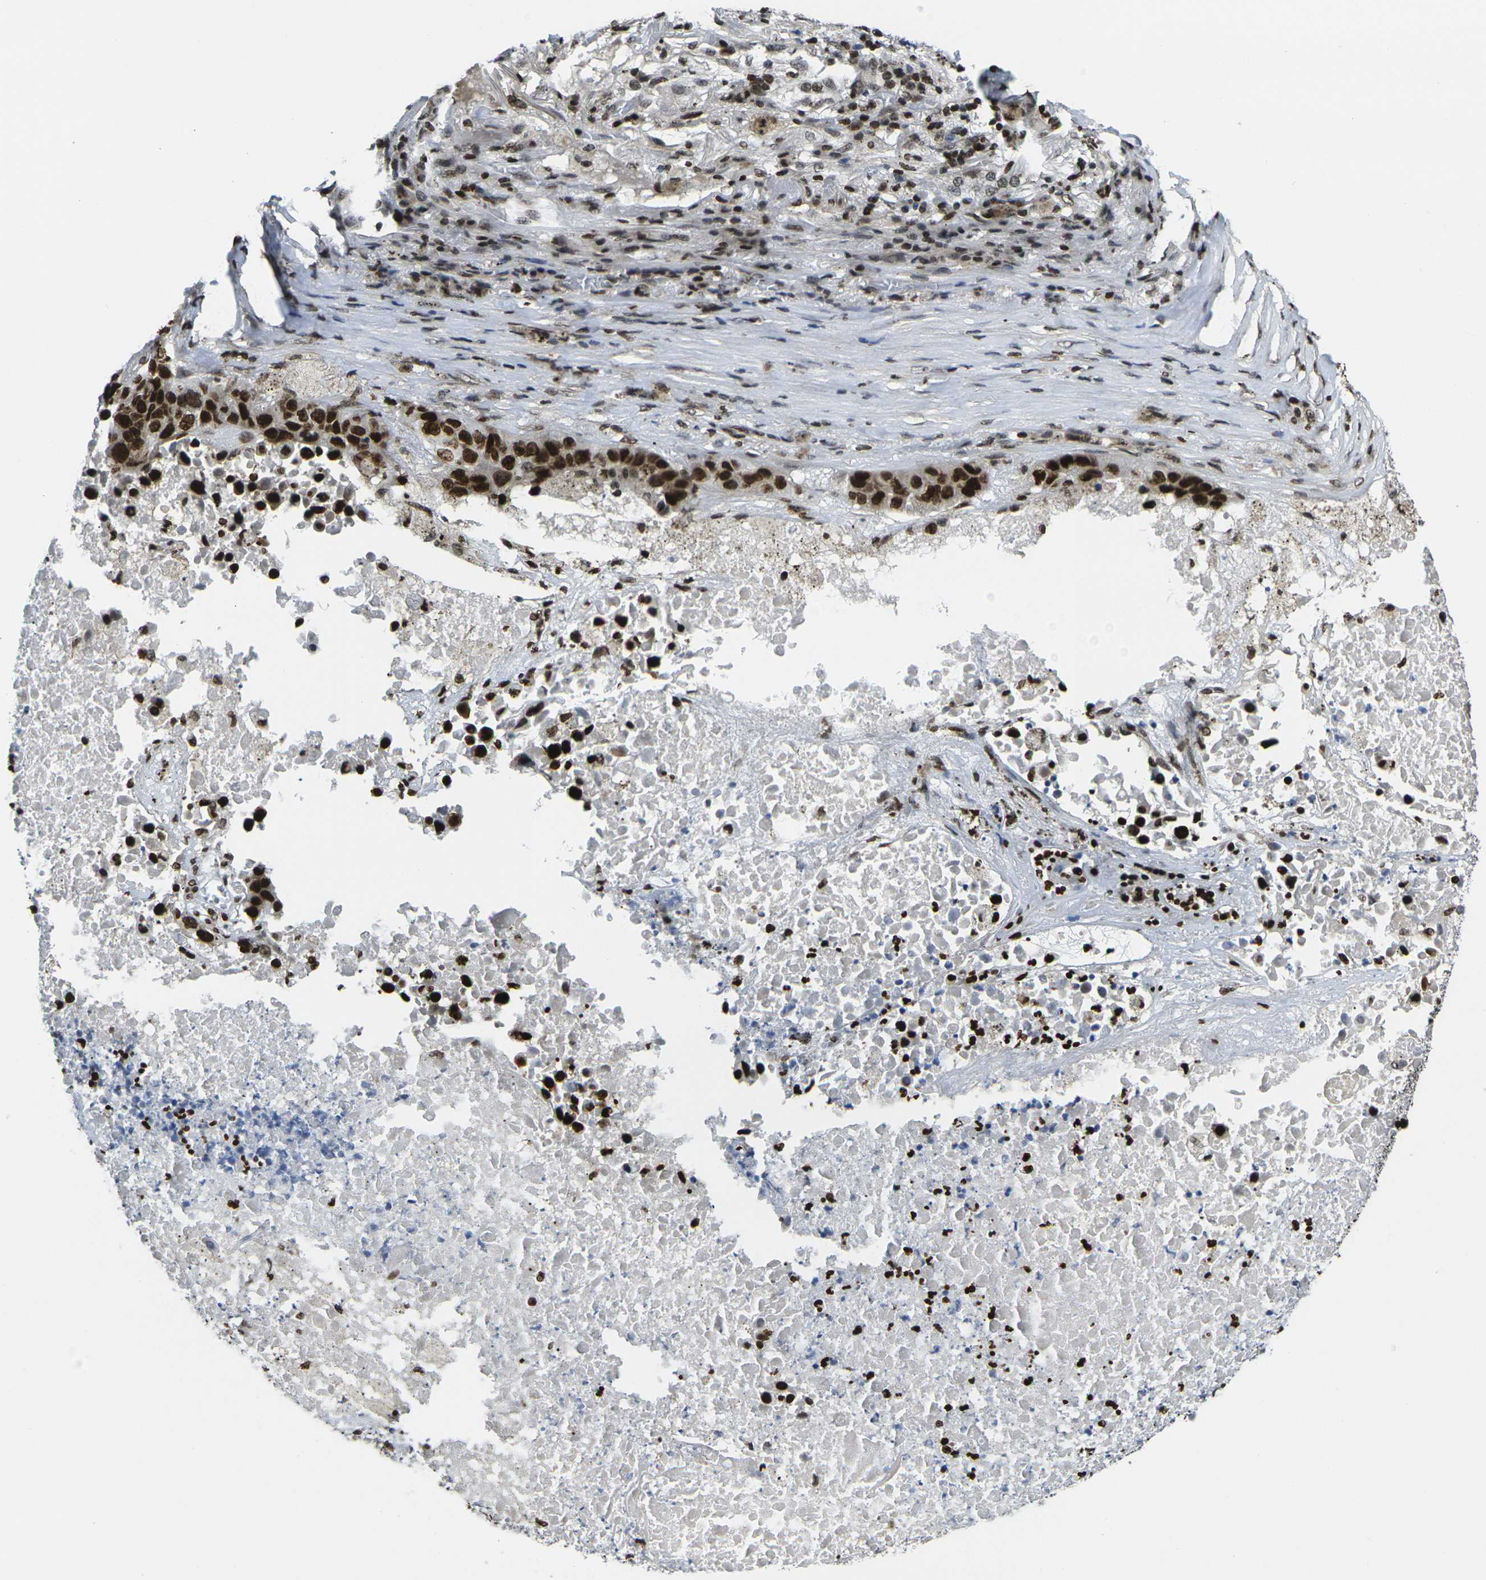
{"staining": {"intensity": "strong", "quantity": ">75%", "location": "nuclear"}, "tissue": "lung cancer", "cell_type": "Tumor cells", "image_type": "cancer", "snomed": [{"axis": "morphology", "description": "Squamous cell carcinoma, NOS"}, {"axis": "topography", "description": "Lung"}], "caption": "Squamous cell carcinoma (lung) stained with a protein marker demonstrates strong staining in tumor cells.", "gene": "H1-10", "patient": {"sex": "male", "age": 57}}